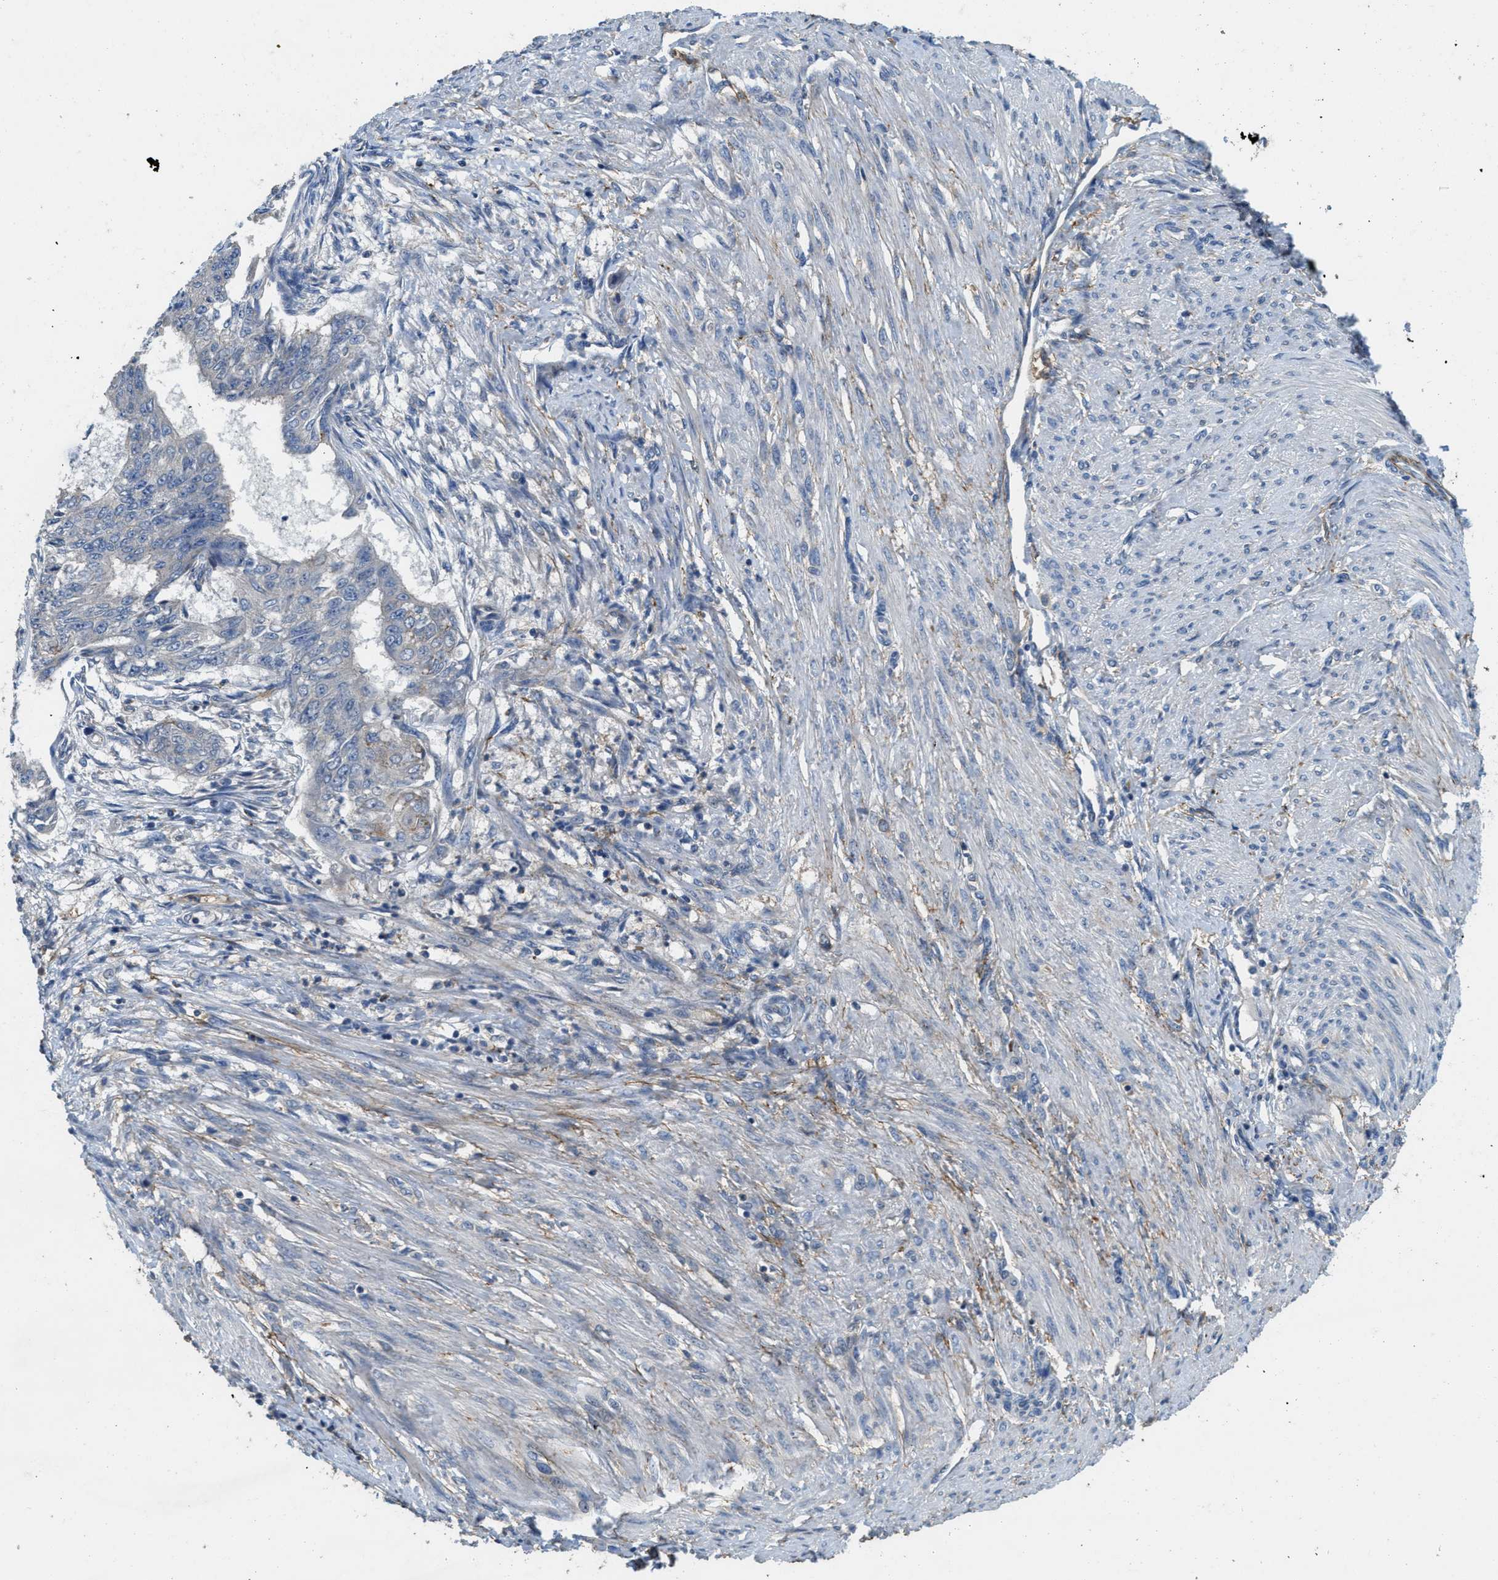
{"staining": {"intensity": "negative", "quantity": "none", "location": "none"}, "tissue": "endometrial cancer", "cell_type": "Tumor cells", "image_type": "cancer", "snomed": [{"axis": "morphology", "description": "Adenocarcinoma, NOS"}, {"axis": "topography", "description": "Endometrium"}], "caption": "An IHC photomicrograph of endometrial cancer is shown. There is no staining in tumor cells of endometrial cancer.", "gene": "DGKE", "patient": {"sex": "female", "age": 32}}